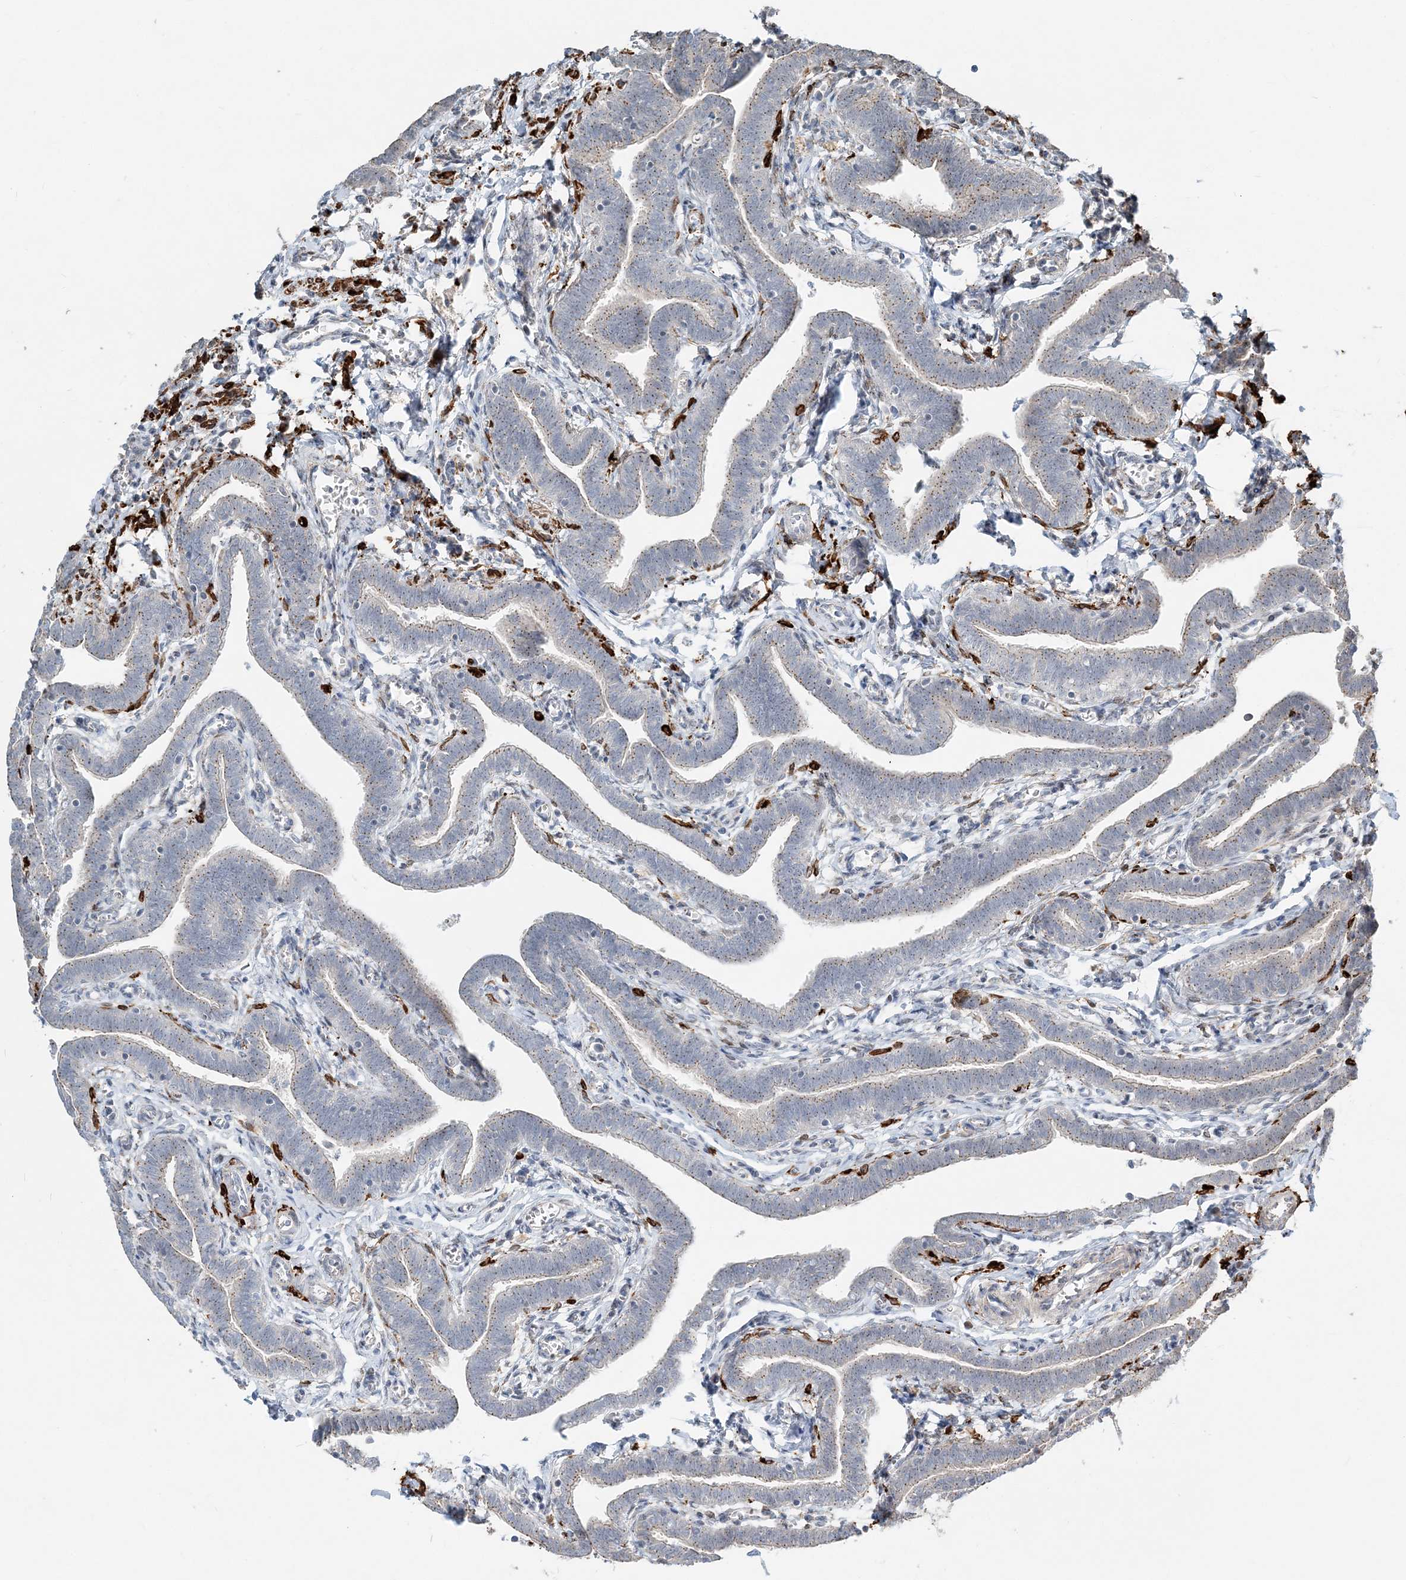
{"staining": {"intensity": "weak", "quantity": "25%-75%", "location": "cytoplasmic/membranous"}, "tissue": "fallopian tube", "cell_type": "Glandular cells", "image_type": "normal", "snomed": [{"axis": "morphology", "description": "Normal tissue, NOS"}, {"axis": "topography", "description": "Fallopian tube"}], "caption": "Glandular cells reveal low levels of weak cytoplasmic/membranous expression in about 25%-75% of cells in benign human fallopian tube.", "gene": "CXXC5", "patient": {"sex": "female", "age": 36}}